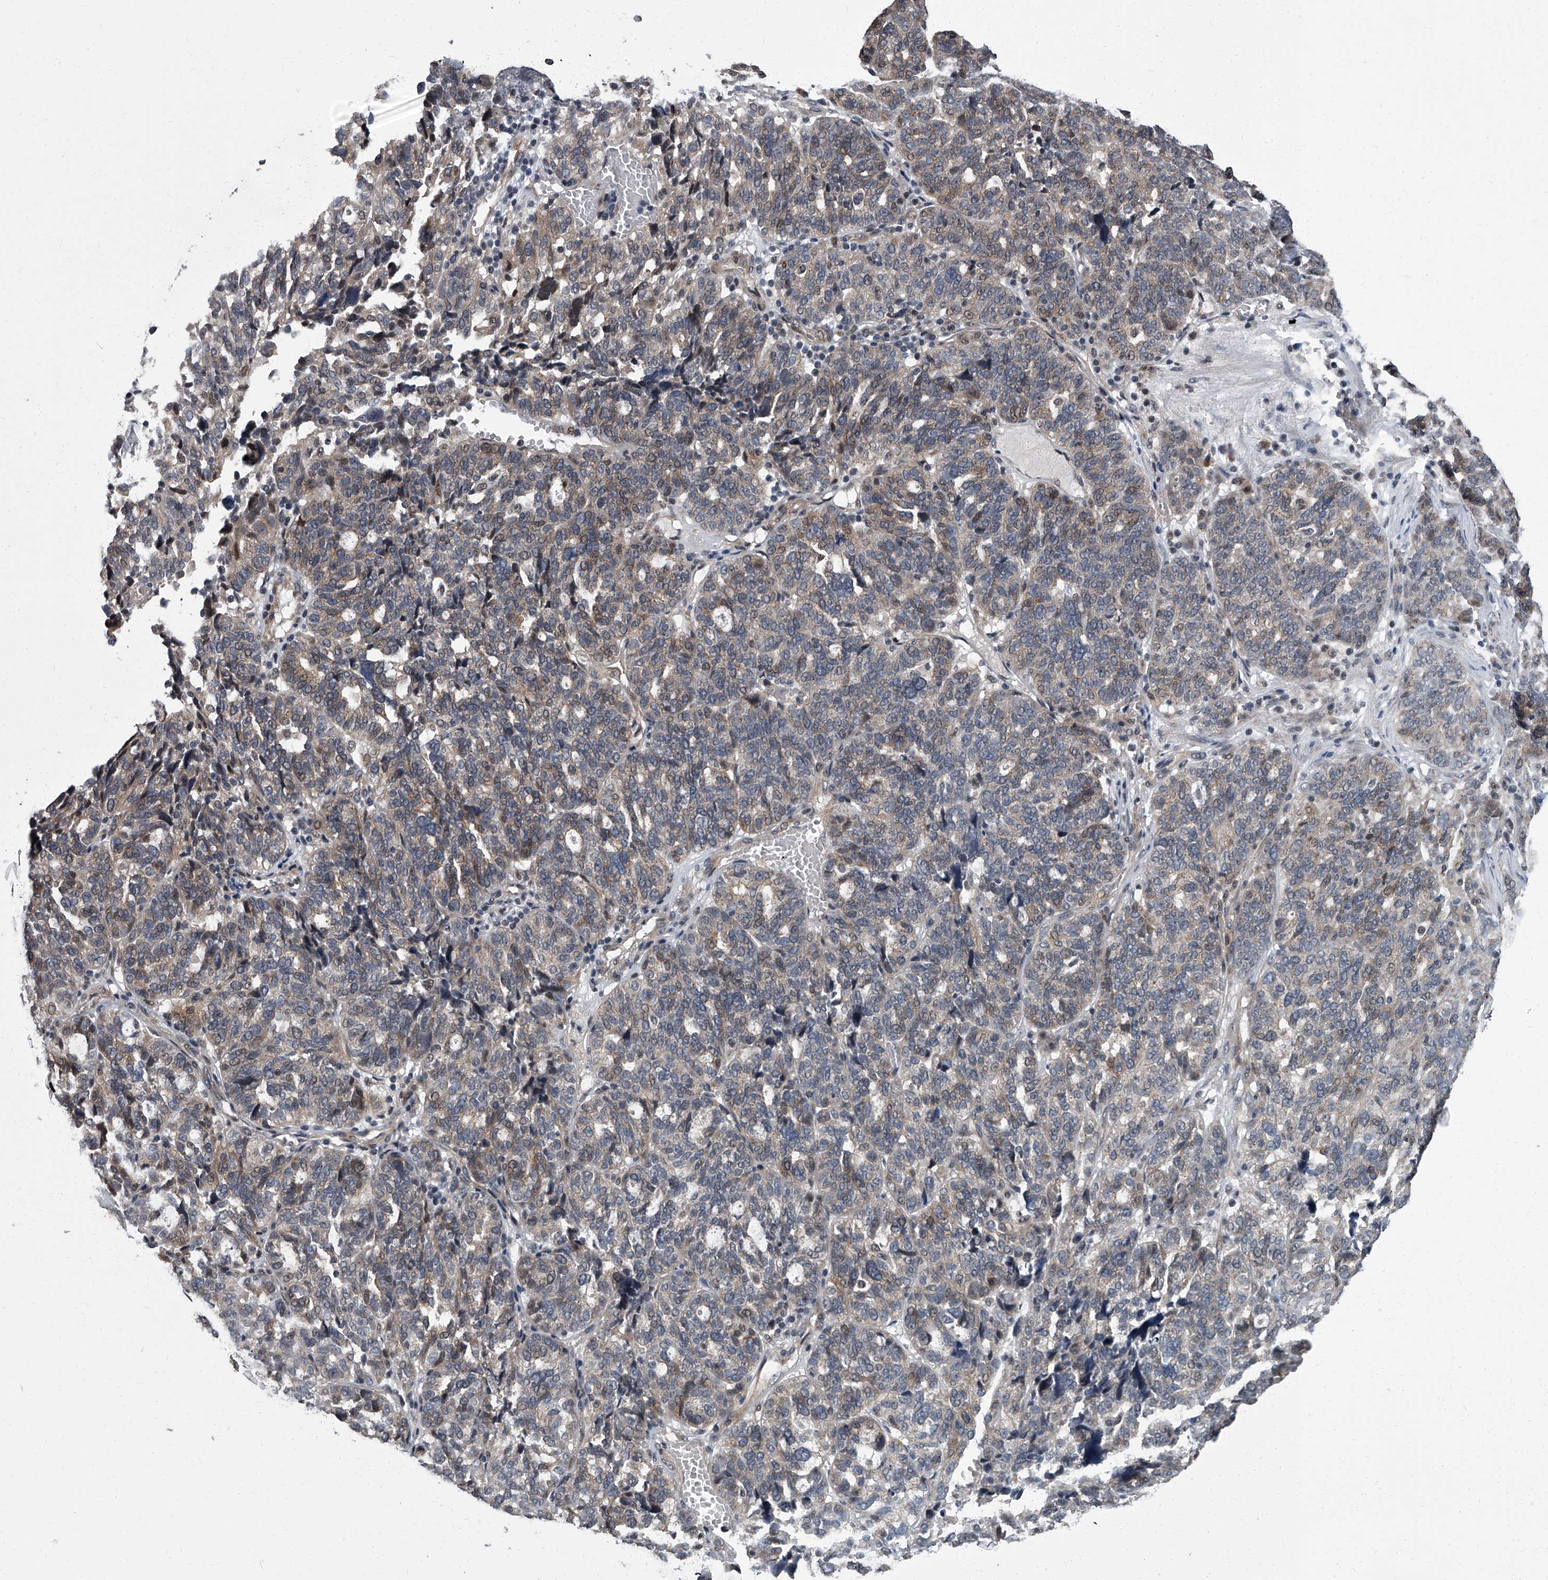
{"staining": {"intensity": "weak", "quantity": "25%-75%", "location": "cytoplasmic/membranous"}, "tissue": "ovarian cancer", "cell_type": "Tumor cells", "image_type": "cancer", "snomed": [{"axis": "morphology", "description": "Cystadenocarcinoma, serous, NOS"}, {"axis": "topography", "description": "Ovary"}], "caption": "Human serous cystadenocarcinoma (ovarian) stained for a protein (brown) exhibits weak cytoplasmic/membranous positive positivity in about 25%-75% of tumor cells.", "gene": "ZNF274", "patient": {"sex": "female", "age": 59}}